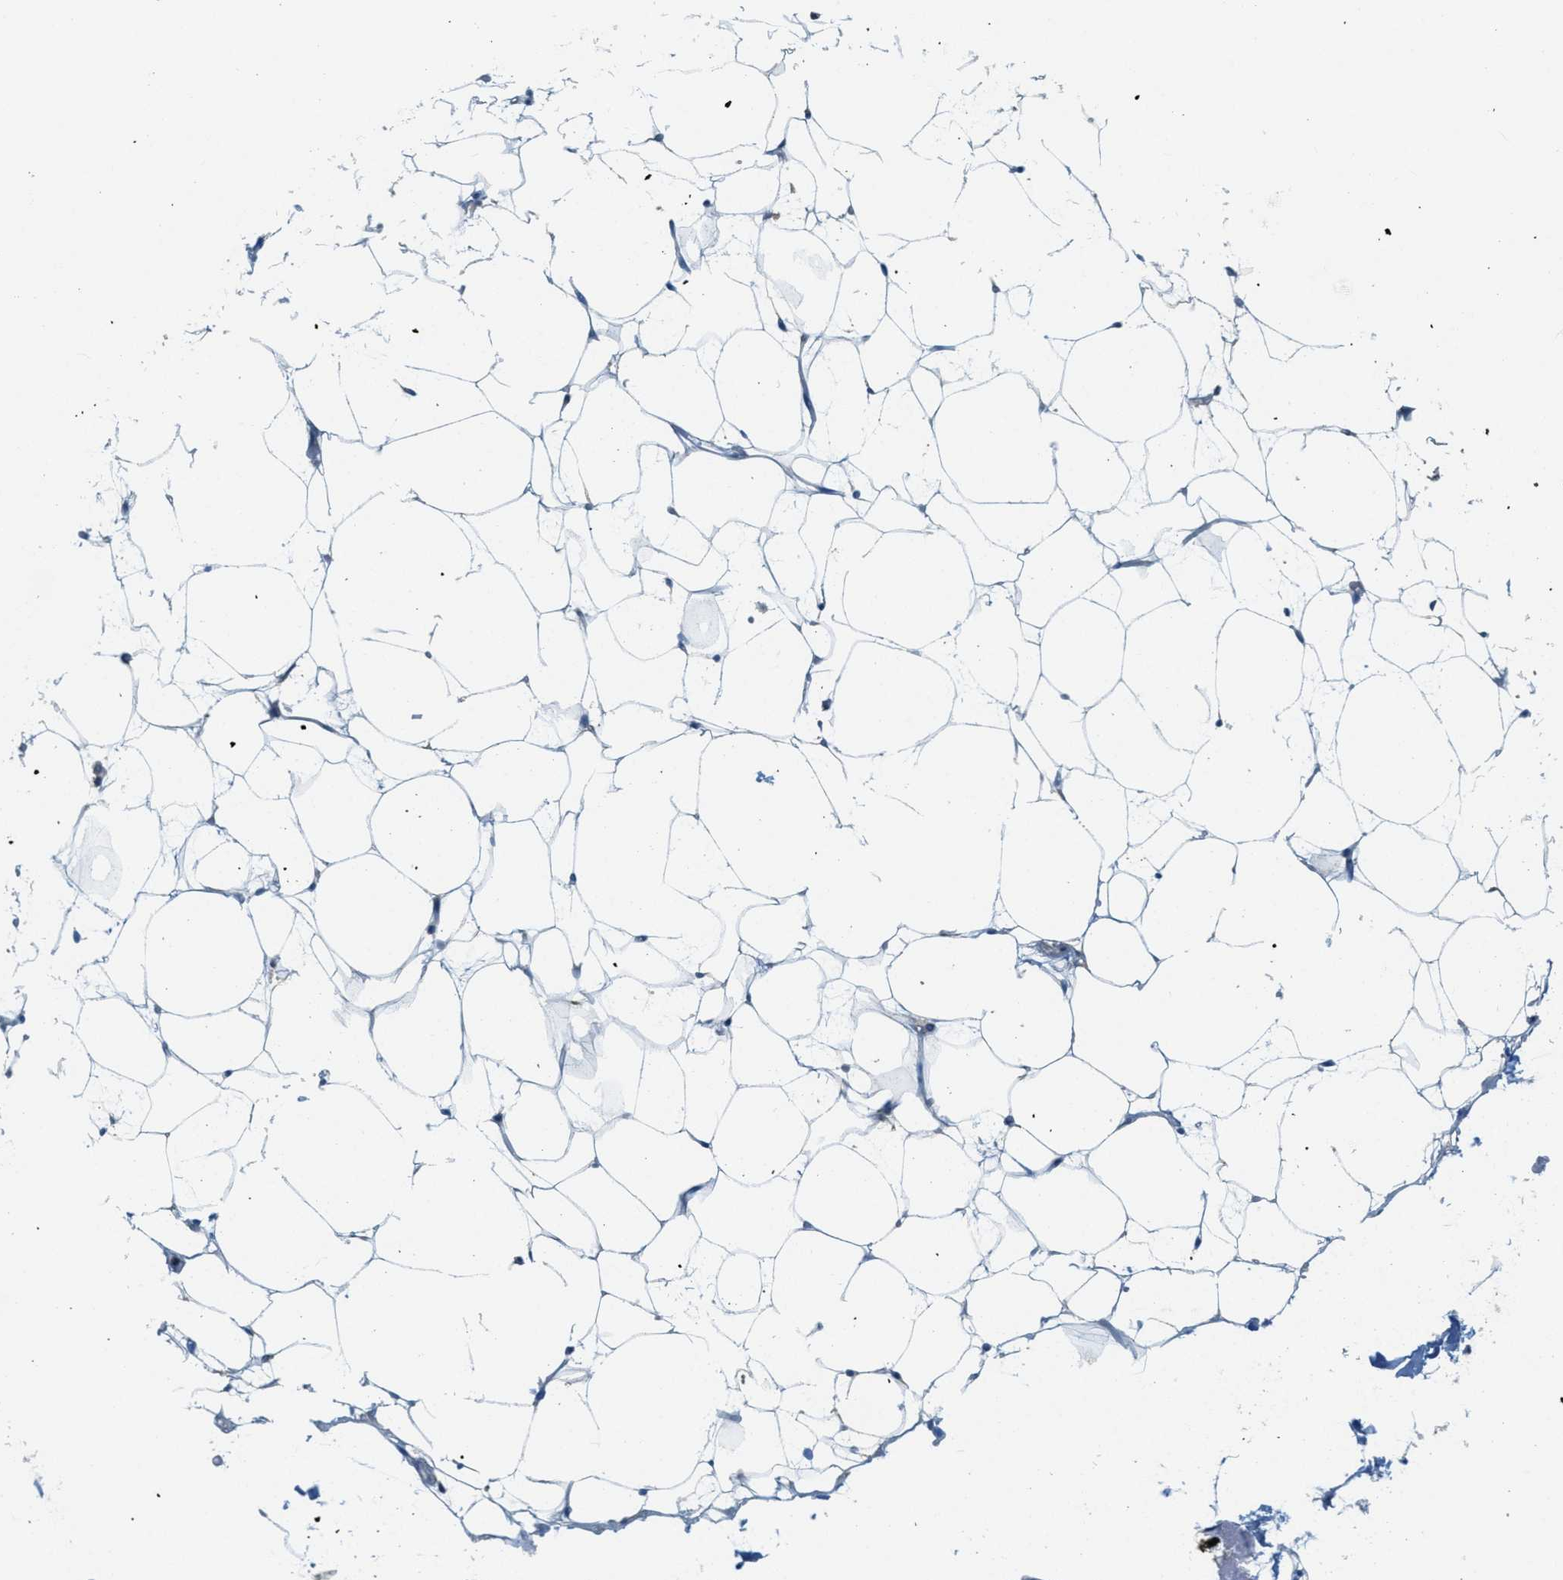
{"staining": {"intensity": "negative", "quantity": "none", "location": "none"}, "tissue": "adipose tissue", "cell_type": "Adipocytes", "image_type": "normal", "snomed": [{"axis": "morphology", "description": "Normal tissue, NOS"}, {"axis": "topography", "description": "Breast"}, {"axis": "topography", "description": "Soft tissue"}], "caption": "Immunohistochemical staining of benign adipose tissue demonstrates no significant staining in adipocytes.", "gene": "ABCF1", "patient": {"sex": "female", "age": 75}}